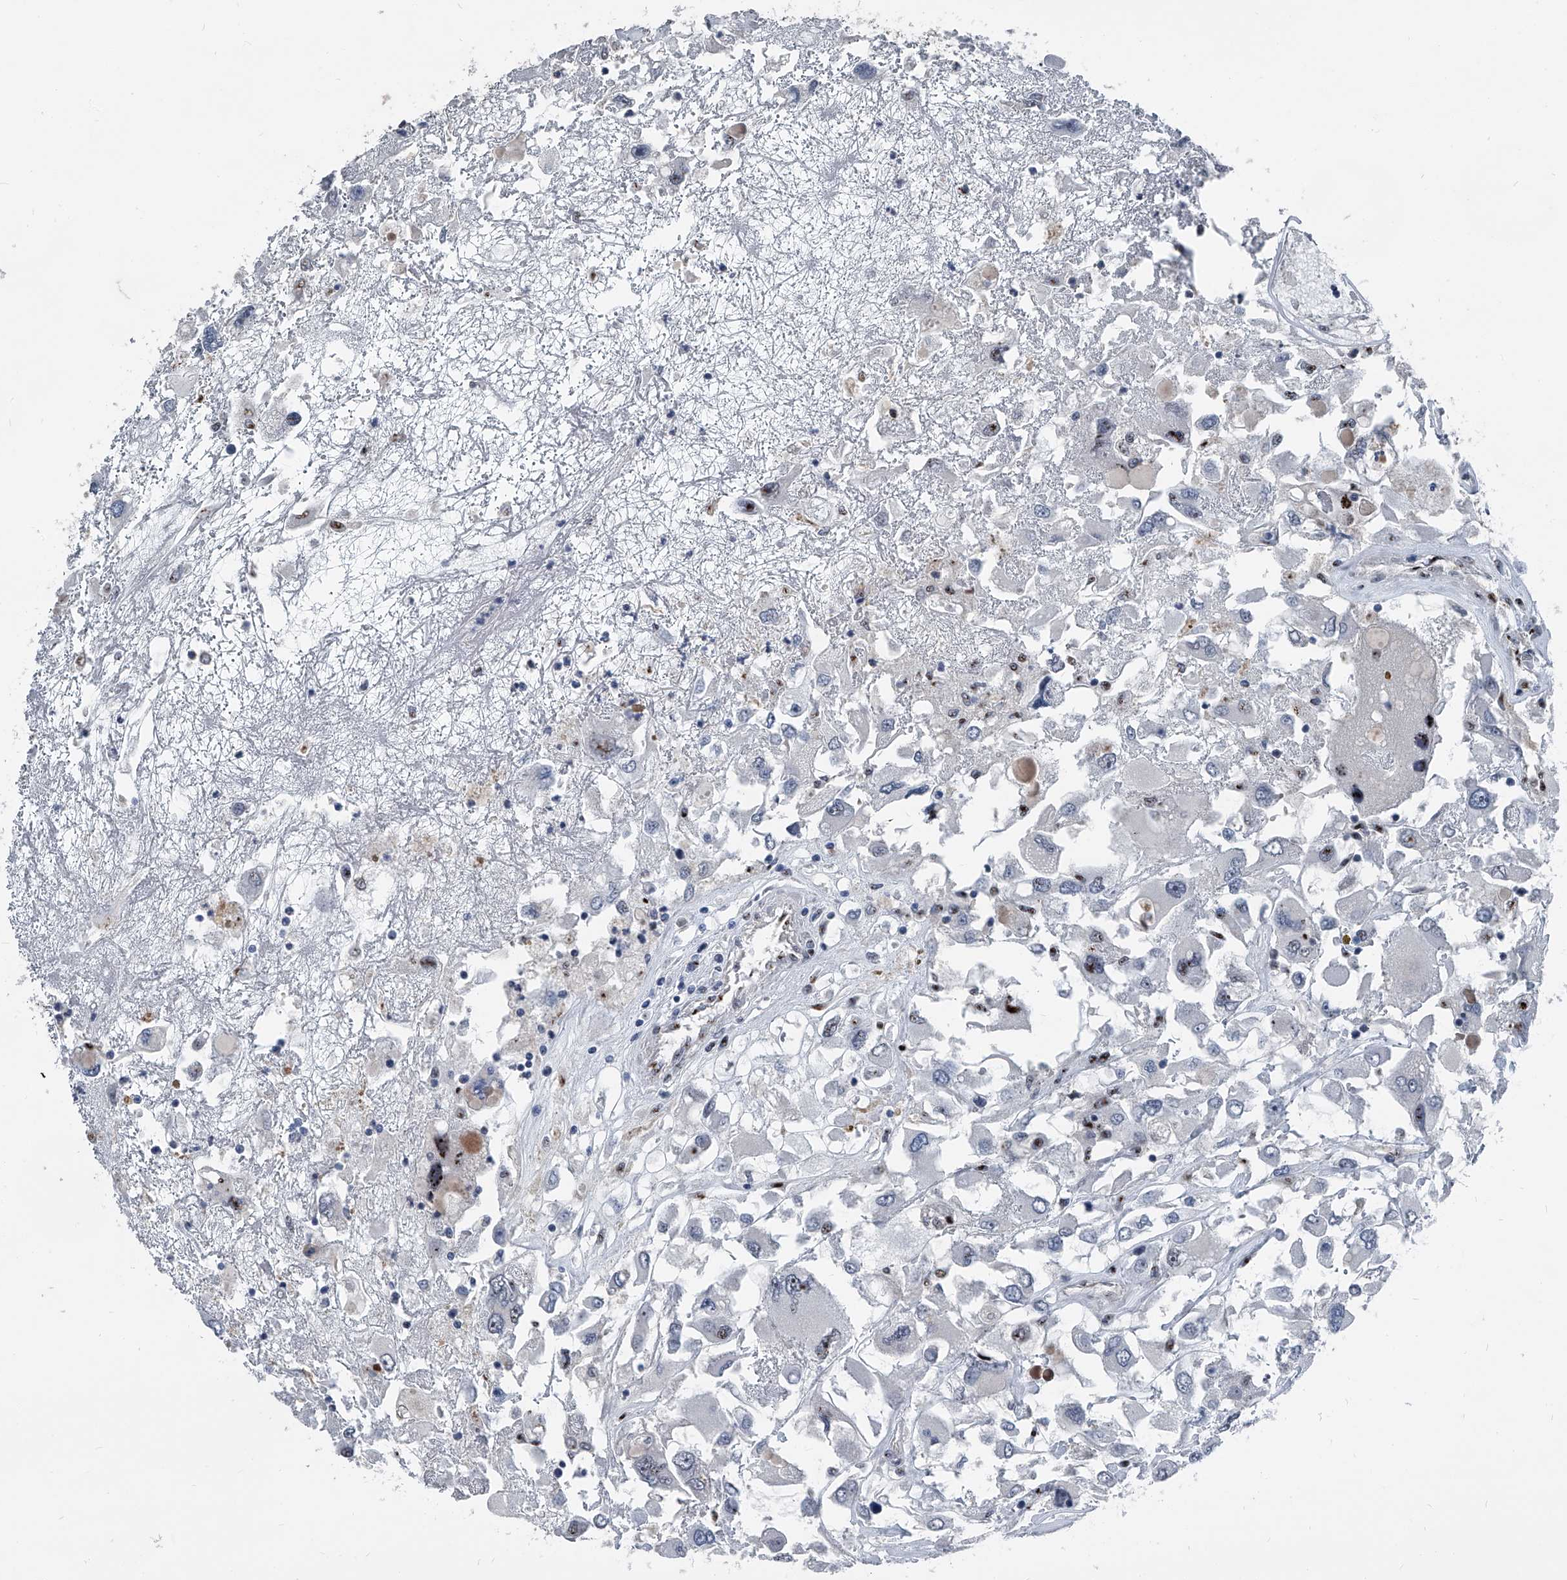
{"staining": {"intensity": "negative", "quantity": "none", "location": "none"}, "tissue": "renal cancer", "cell_type": "Tumor cells", "image_type": "cancer", "snomed": [{"axis": "morphology", "description": "Adenocarcinoma, NOS"}, {"axis": "topography", "description": "Kidney"}], "caption": "Protein analysis of renal cancer displays no significant expression in tumor cells.", "gene": "MEN1", "patient": {"sex": "female", "age": 52}}